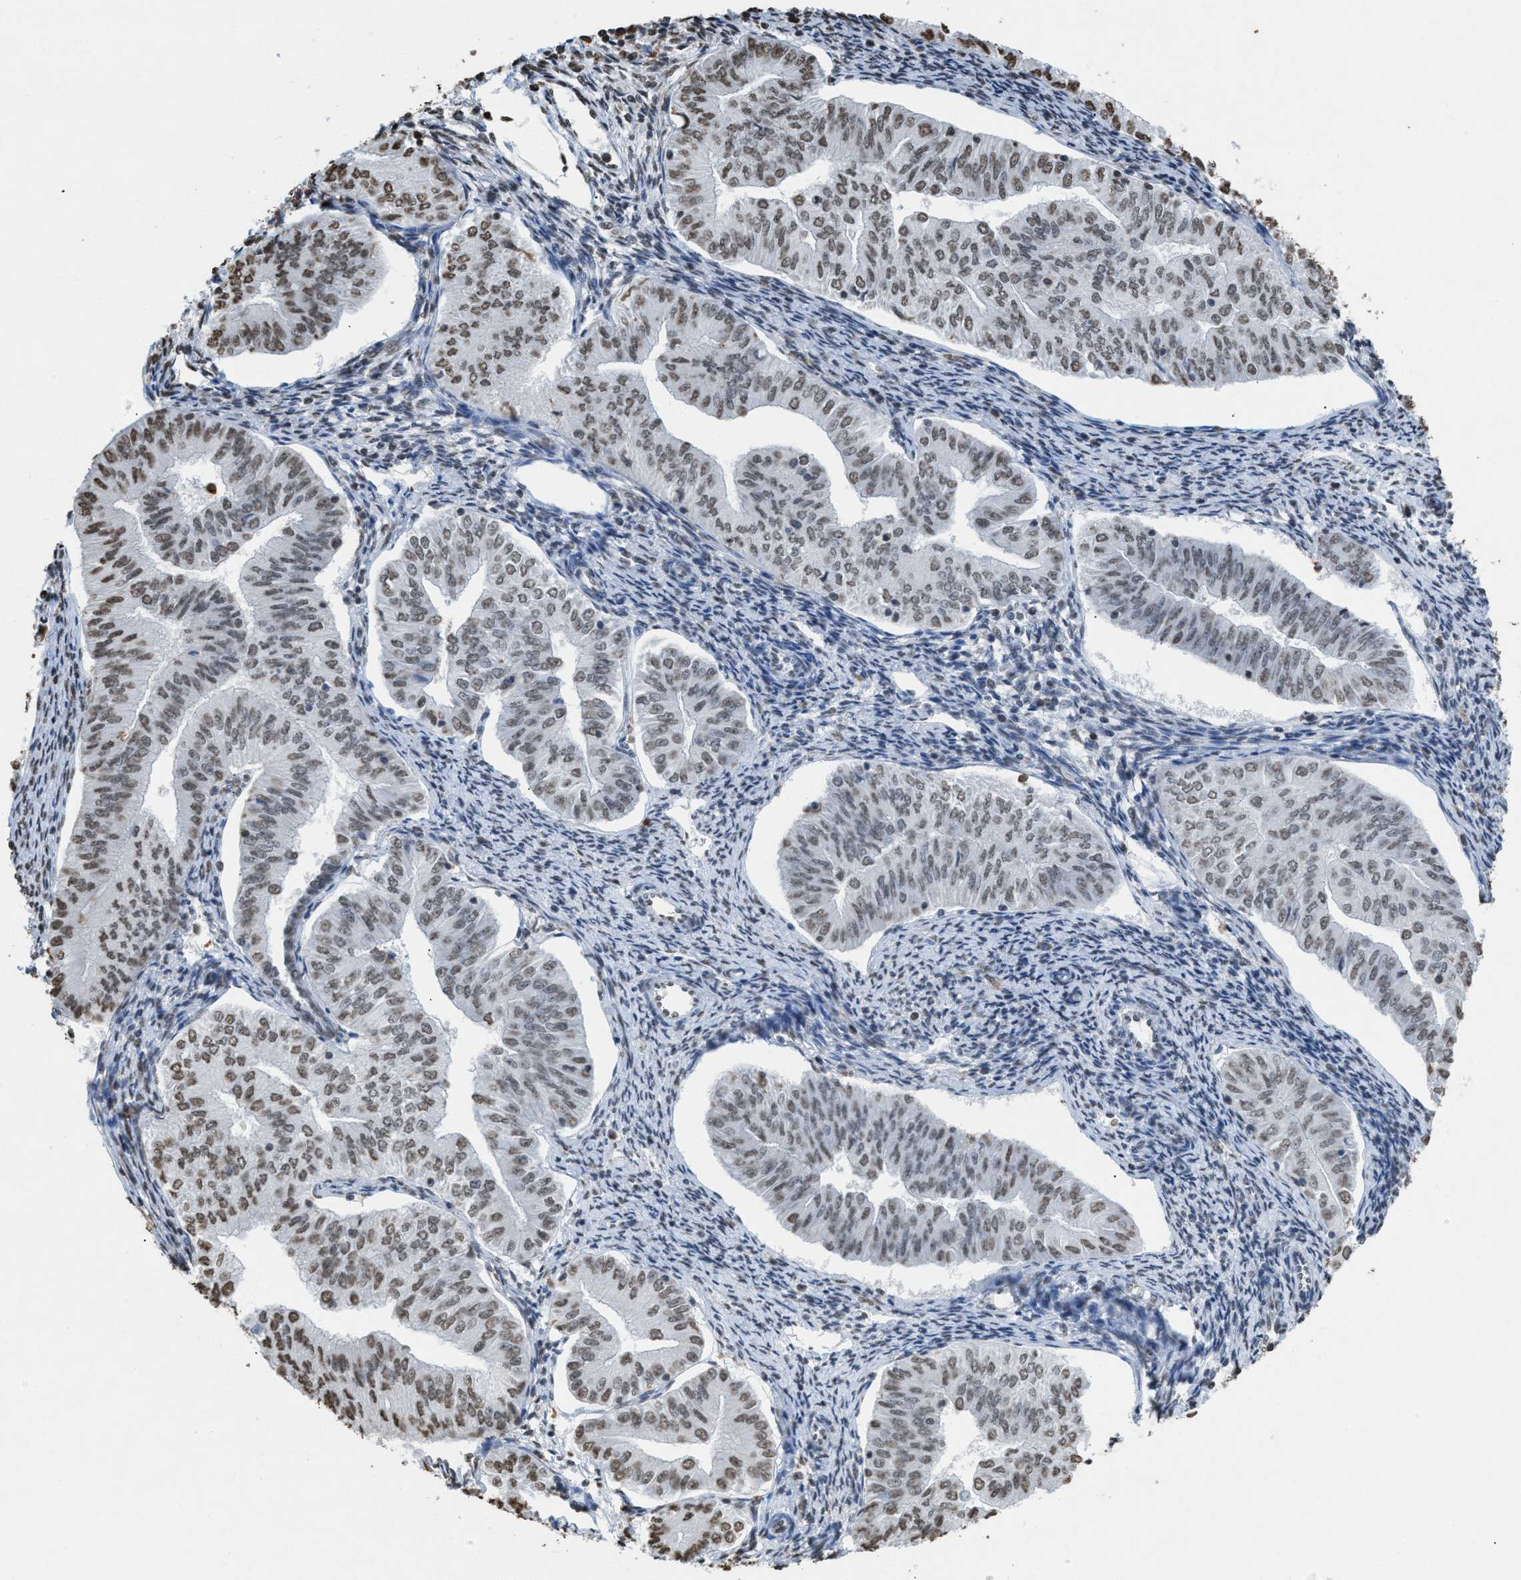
{"staining": {"intensity": "moderate", "quantity": ">75%", "location": "nuclear"}, "tissue": "endometrial cancer", "cell_type": "Tumor cells", "image_type": "cancer", "snomed": [{"axis": "morphology", "description": "Normal tissue, NOS"}, {"axis": "morphology", "description": "Adenocarcinoma, NOS"}, {"axis": "topography", "description": "Endometrium"}], "caption": "Endometrial cancer (adenocarcinoma) stained for a protein (brown) demonstrates moderate nuclear positive positivity in about >75% of tumor cells.", "gene": "NUP88", "patient": {"sex": "female", "age": 53}}